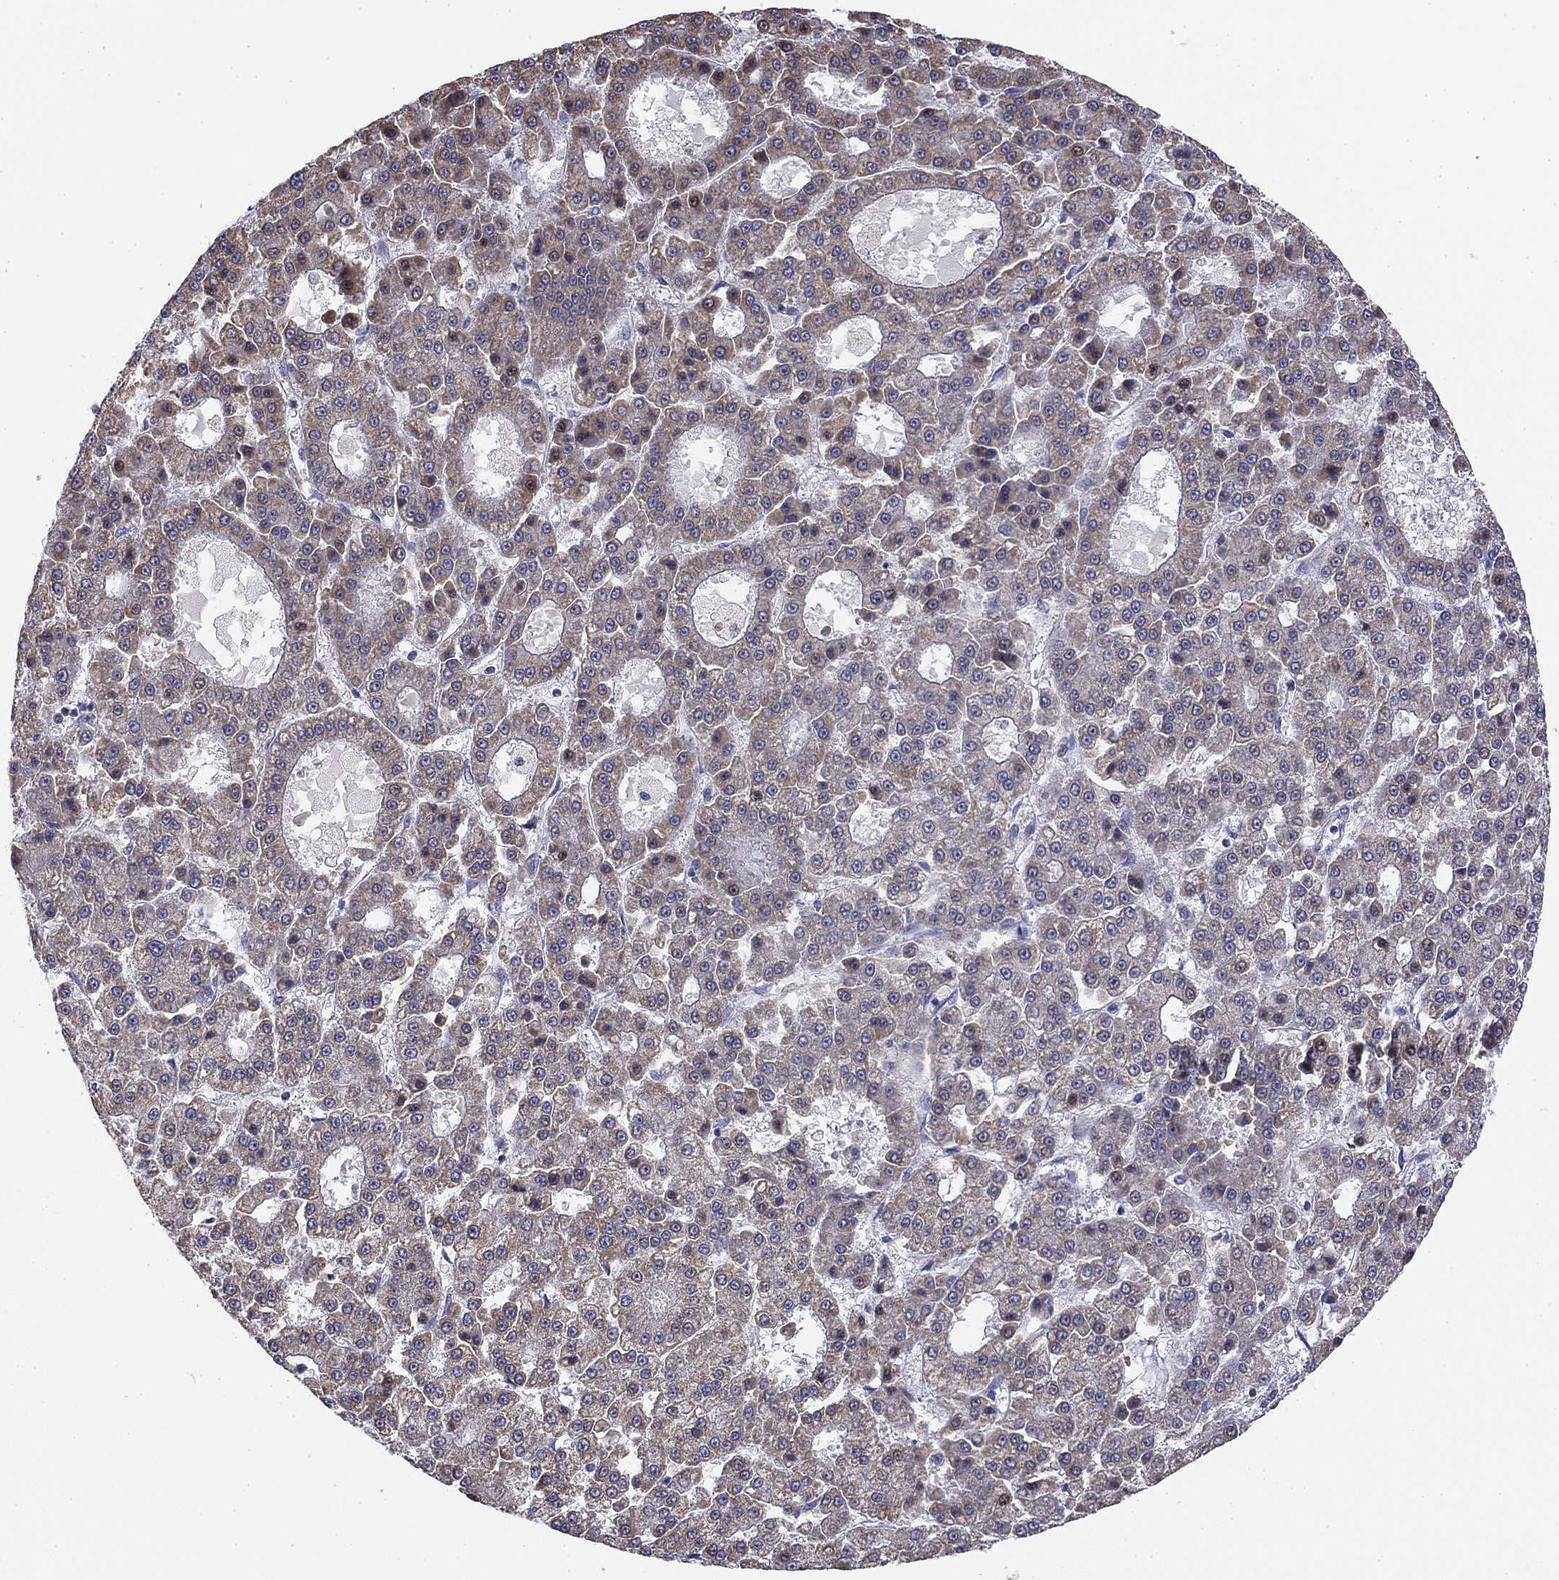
{"staining": {"intensity": "weak", "quantity": "<25%", "location": "cytoplasmic/membranous"}, "tissue": "liver cancer", "cell_type": "Tumor cells", "image_type": "cancer", "snomed": [{"axis": "morphology", "description": "Carcinoma, Hepatocellular, NOS"}, {"axis": "topography", "description": "Liver"}], "caption": "Hepatocellular carcinoma (liver) was stained to show a protein in brown. There is no significant positivity in tumor cells. Brightfield microscopy of IHC stained with DAB (brown) and hematoxylin (blue), captured at high magnification.", "gene": "SLC2A9", "patient": {"sex": "male", "age": 70}}